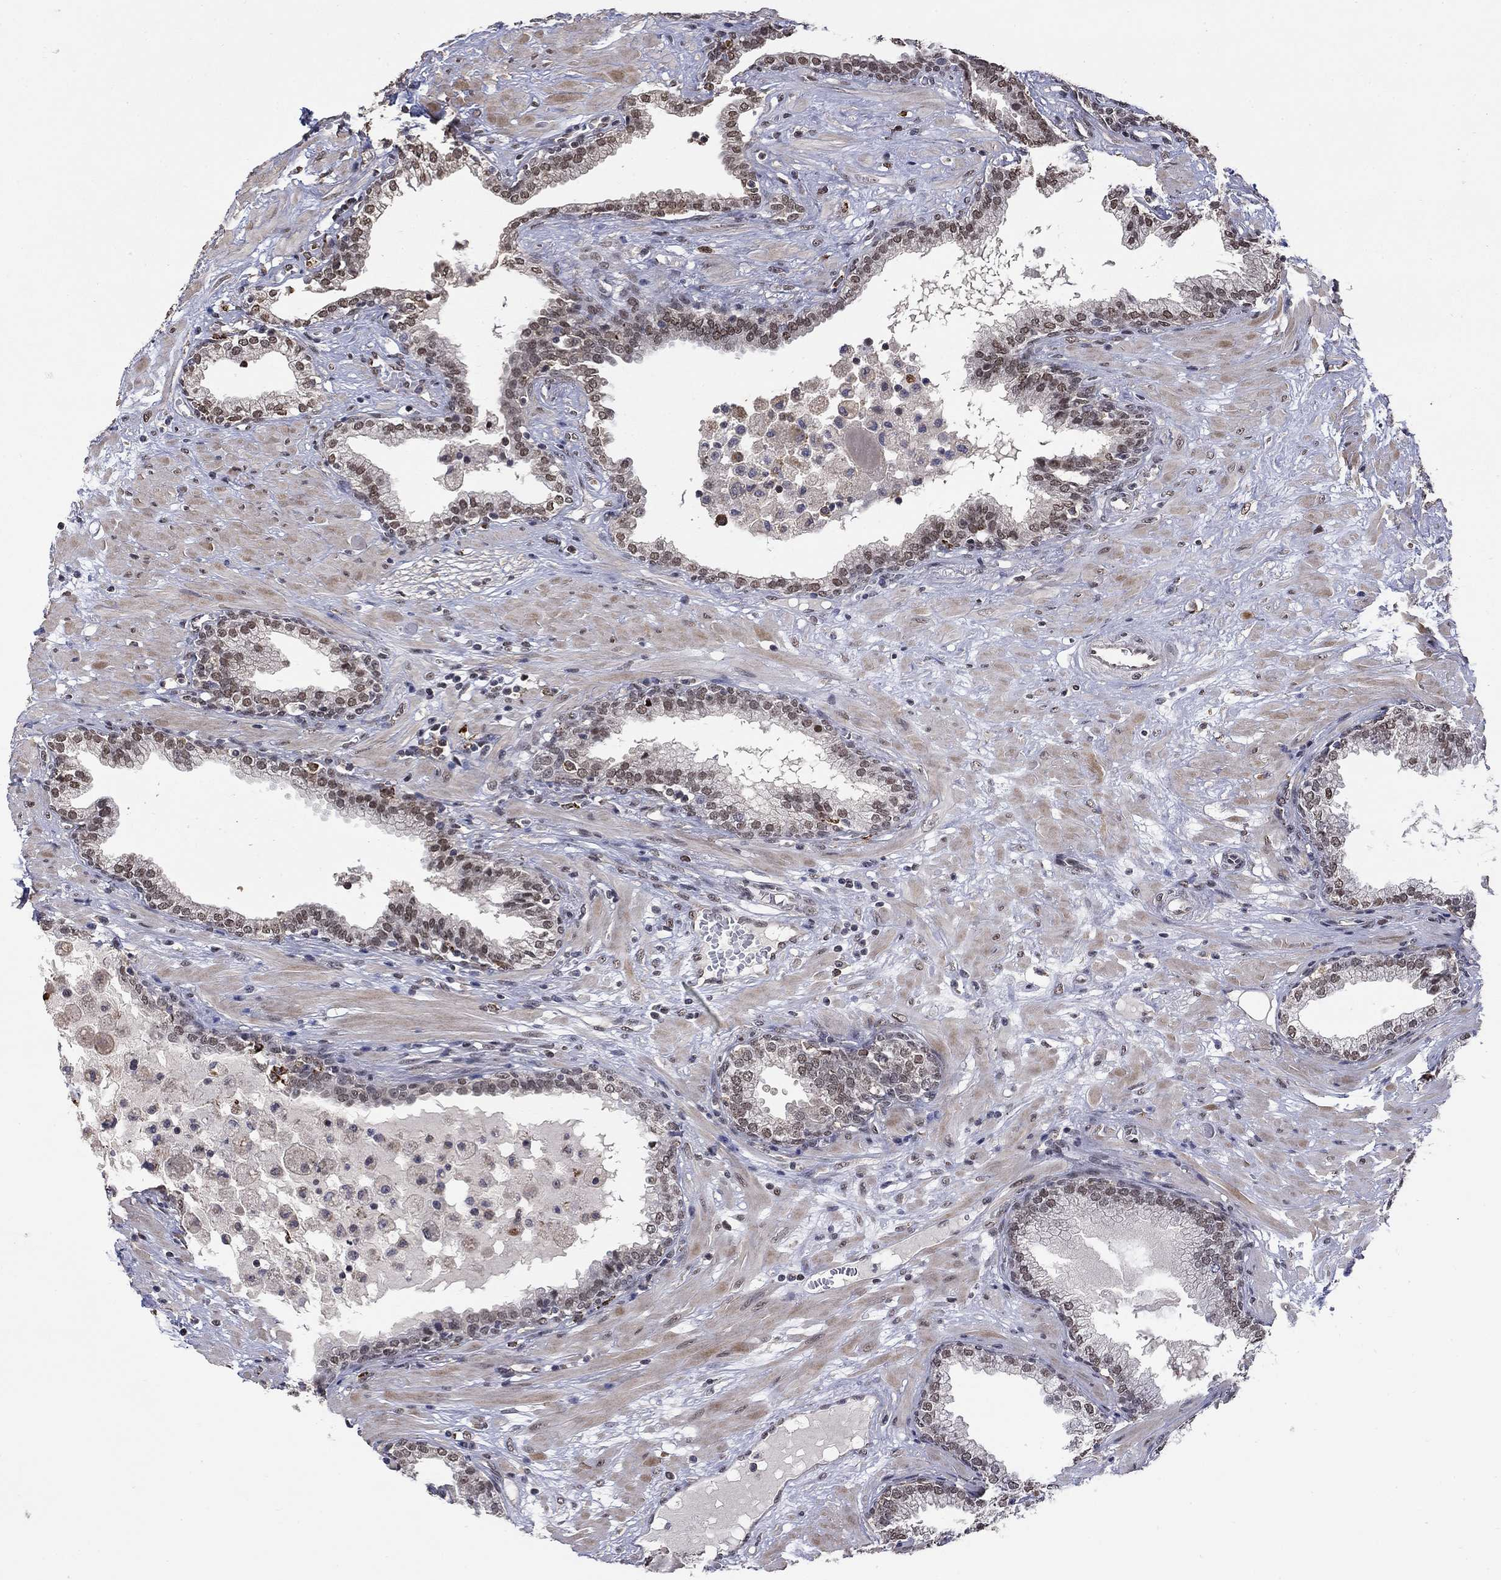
{"staining": {"intensity": "moderate", "quantity": "<25%", "location": "nuclear"}, "tissue": "prostate", "cell_type": "Glandular cells", "image_type": "normal", "snomed": [{"axis": "morphology", "description": "Normal tissue, NOS"}, {"axis": "topography", "description": "Prostate"}], "caption": "Unremarkable prostate shows moderate nuclear staining in about <25% of glandular cells (DAB (3,3'-diaminobenzidine) IHC, brown staining for protein, blue staining for nuclei)..", "gene": "GRIA3", "patient": {"sex": "male", "age": 64}}